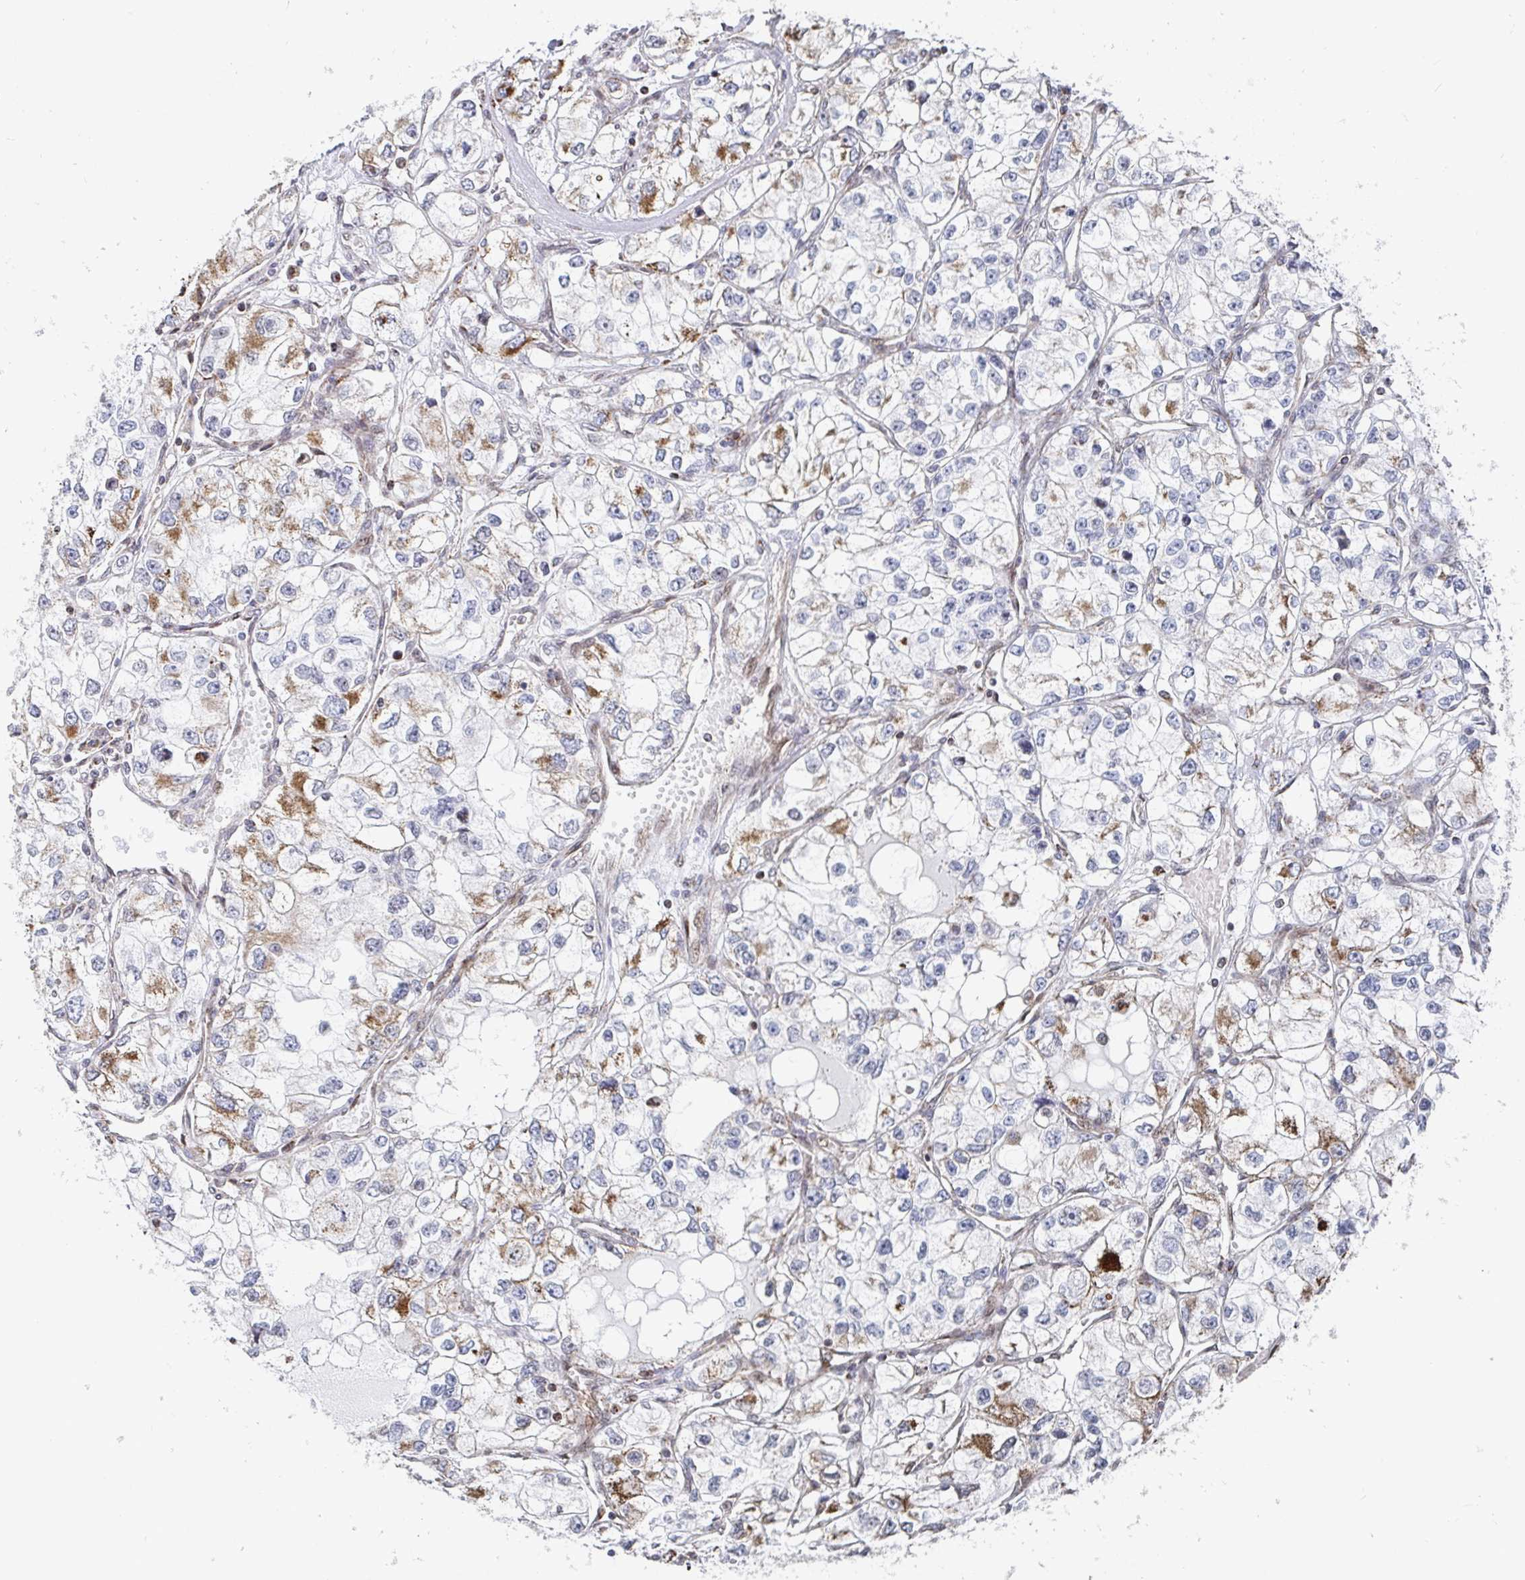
{"staining": {"intensity": "moderate", "quantity": "<25%", "location": "cytoplasmic/membranous"}, "tissue": "renal cancer", "cell_type": "Tumor cells", "image_type": "cancer", "snomed": [{"axis": "morphology", "description": "Adenocarcinoma, NOS"}, {"axis": "topography", "description": "Kidney"}], "caption": "IHC of adenocarcinoma (renal) shows low levels of moderate cytoplasmic/membranous expression in approximately <25% of tumor cells. The staining was performed using DAB to visualize the protein expression in brown, while the nuclei were stained in blue with hematoxylin (Magnification: 20x).", "gene": "STARD8", "patient": {"sex": "female", "age": 59}}